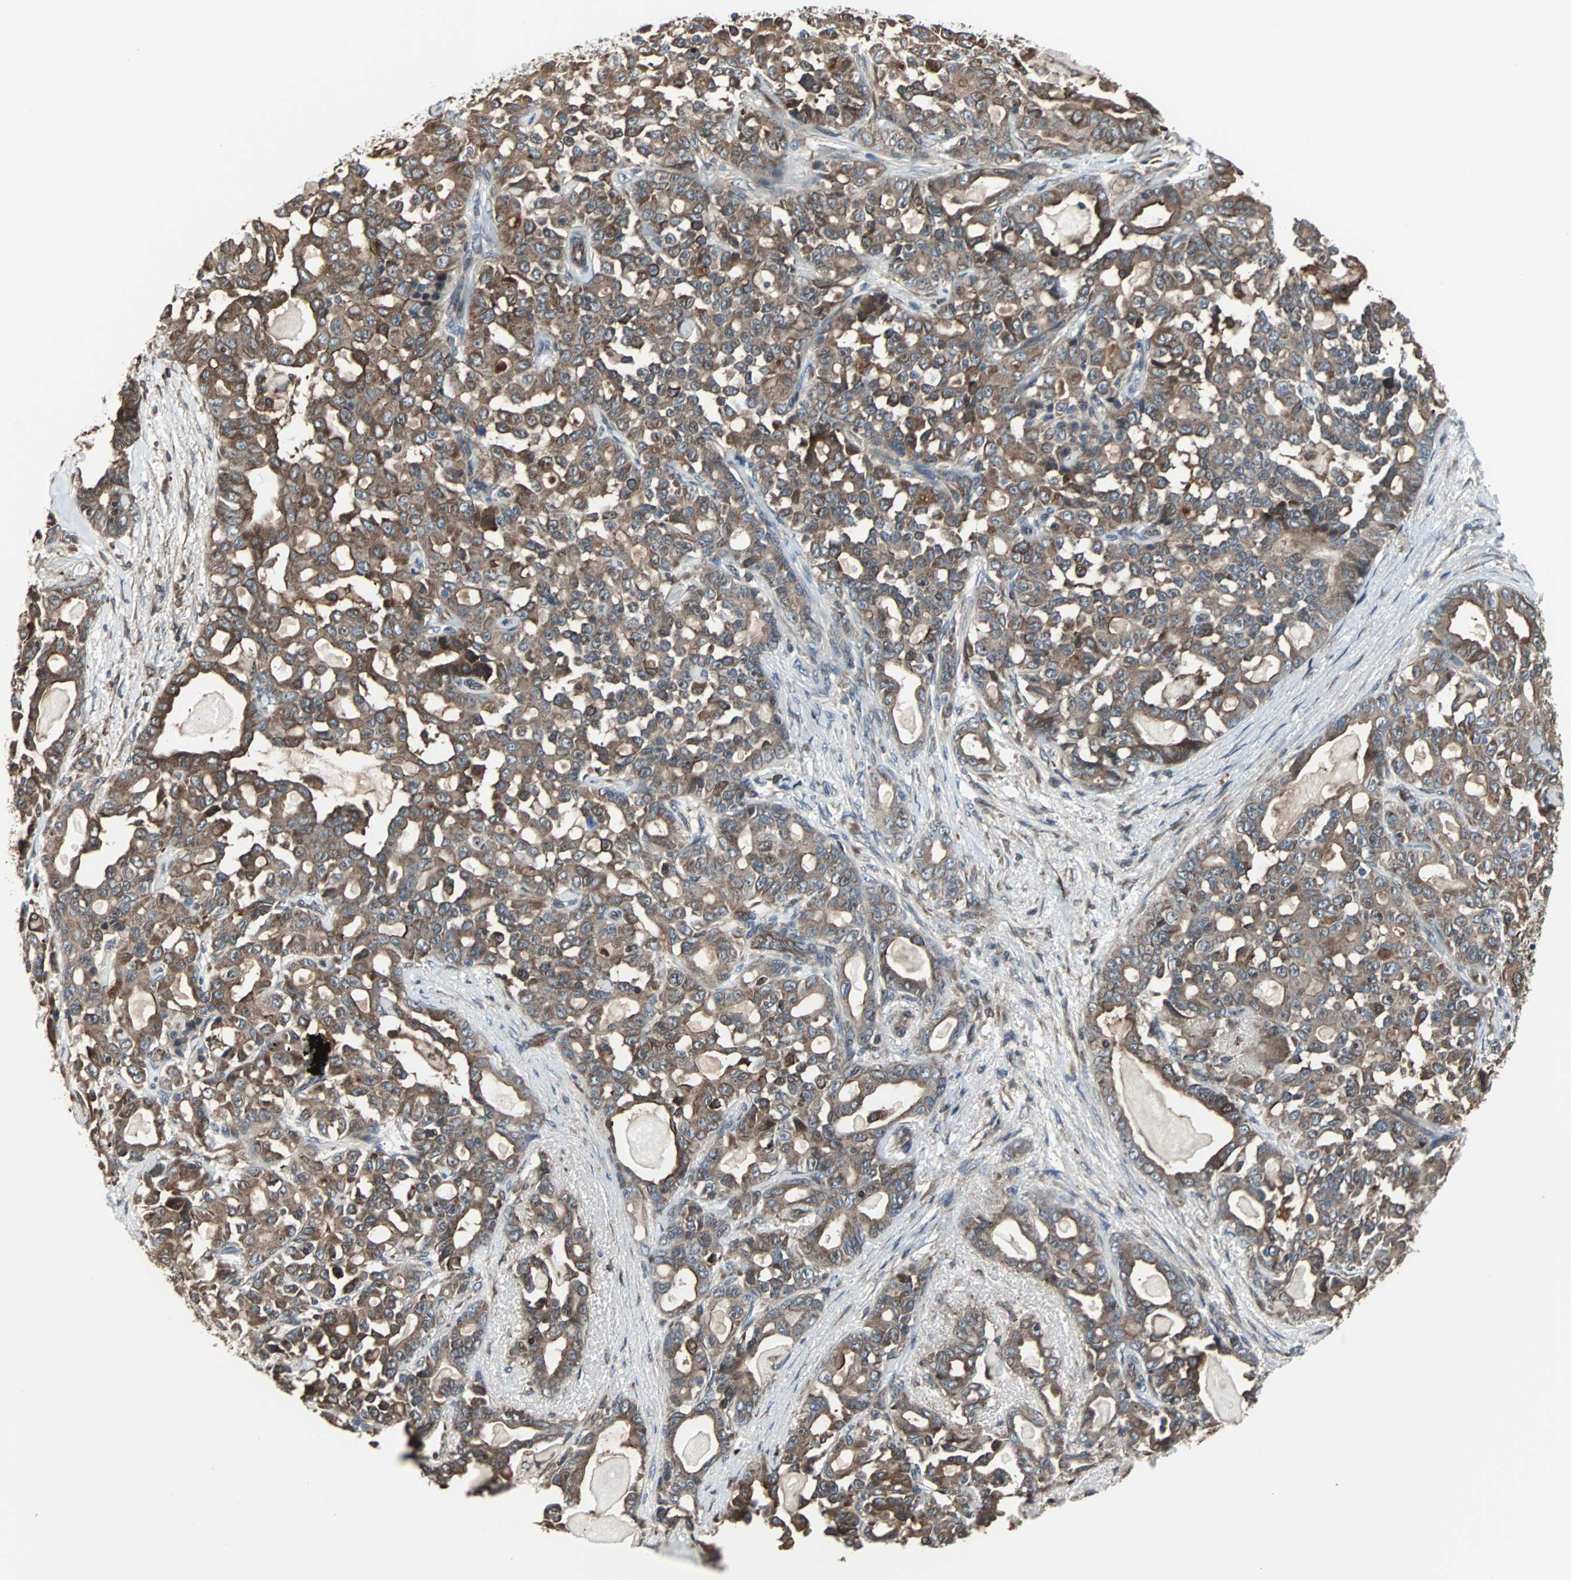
{"staining": {"intensity": "moderate", "quantity": ">75%", "location": "cytoplasmic/membranous"}, "tissue": "pancreatic cancer", "cell_type": "Tumor cells", "image_type": "cancer", "snomed": [{"axis": "morphology", "description": "Adenocarcinoma, NOS"}, {"axis": "topography", "description": "Pancreas"}], "caption": "Adenocarcinoma (pancreatic) stained with a brown dye reveals moderate cytoplasmic/membranous positive staining in approximately >75% of tumor cells.", "gene": "CHP1", "patient": {"sex": "male", "age": 63}}